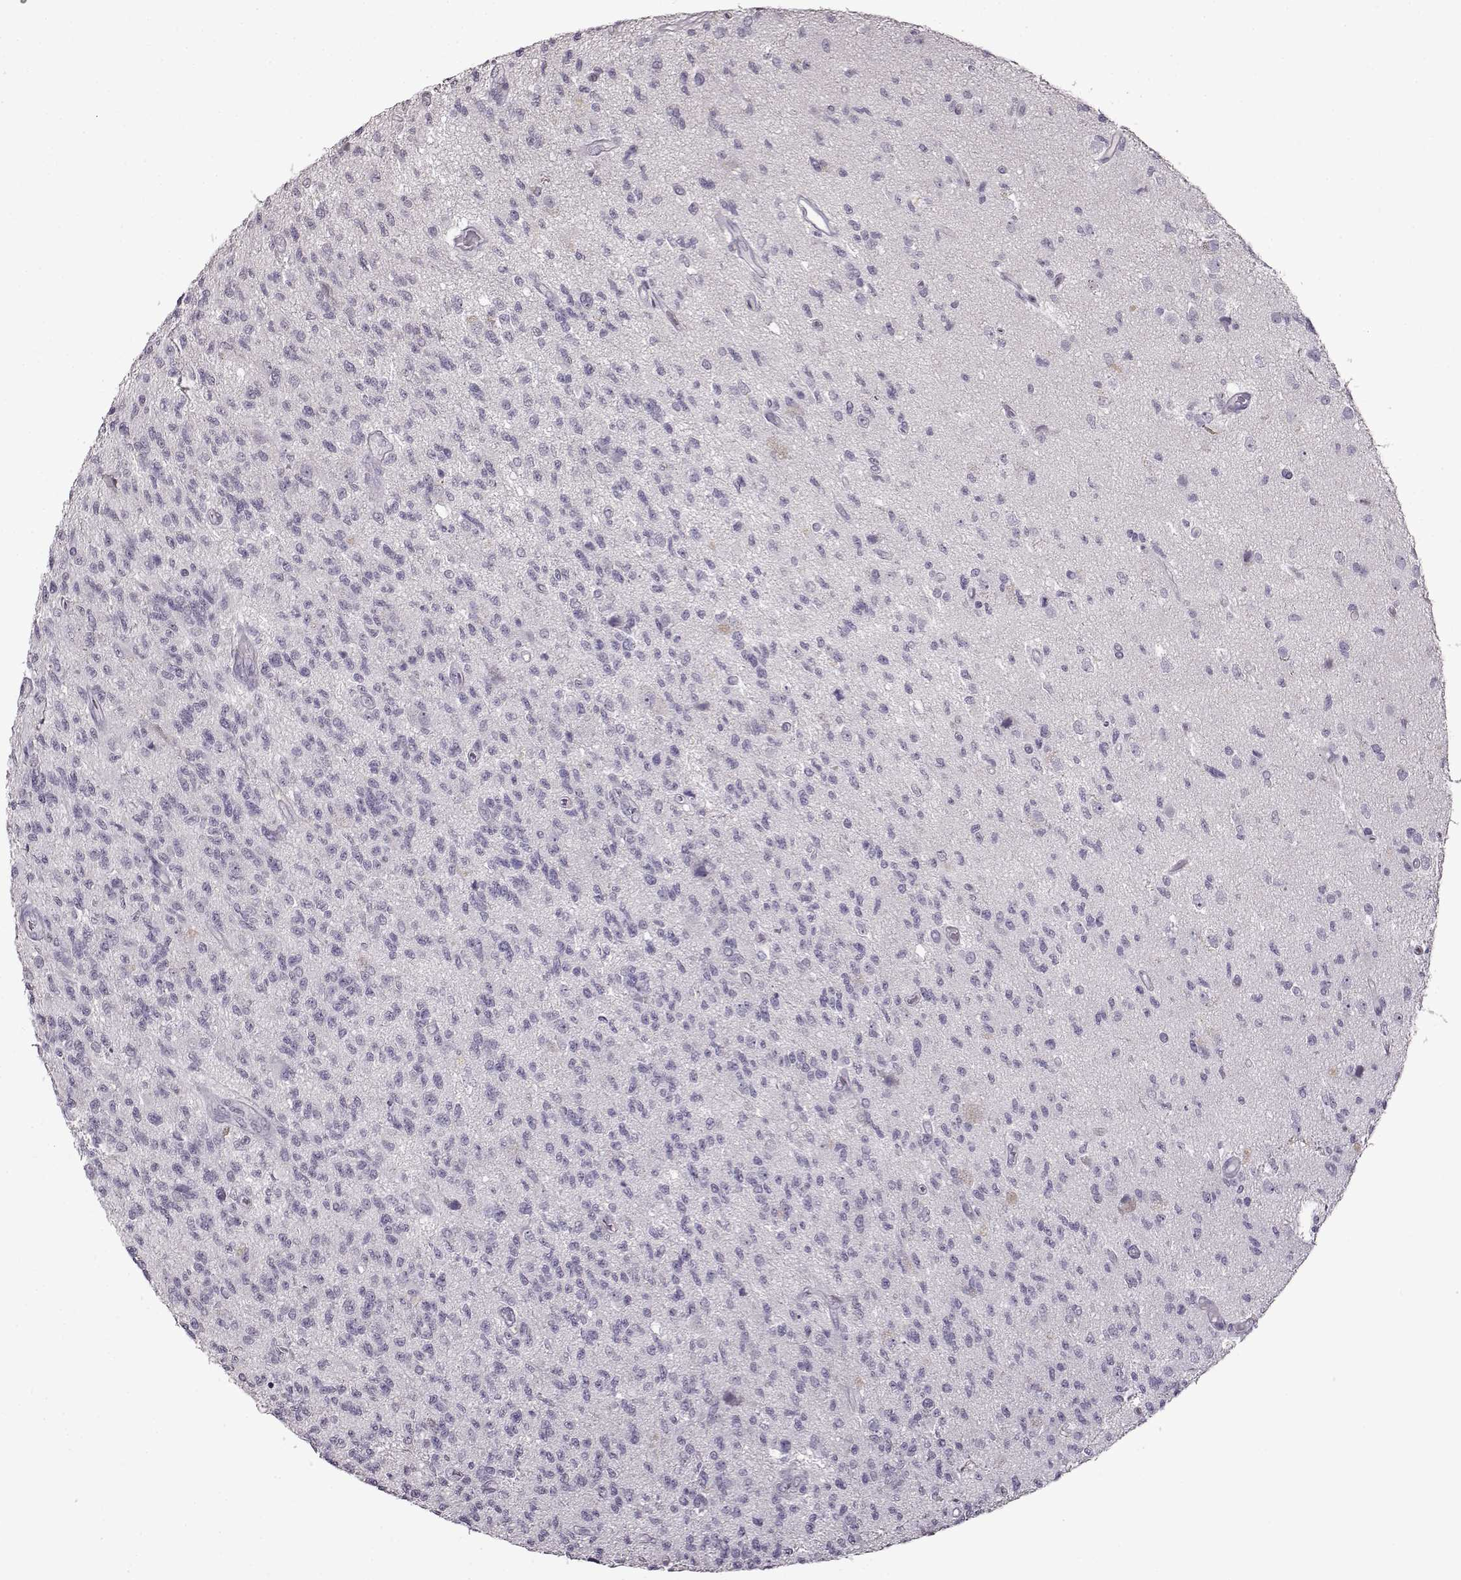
{"staining": {"intensity": "negative", "quantity": "none", "location": "none"}, "tissue": "glioma", "cell_type": "Tumor cells", "image_type": "cancer", "snomed": [{"axis": "morphology", "description": "Glioma, malignant, High grade"}, {"axis": "topography", "description": "Brain"}], "caption": "The micrograph exhibits no significant staining in tumor cells of glioma. (DAB (3,3'-diaminobenzidine) IHC, high magnification).", "gene": "FSHB", "patient": {"sex": "male", "age": 56}}